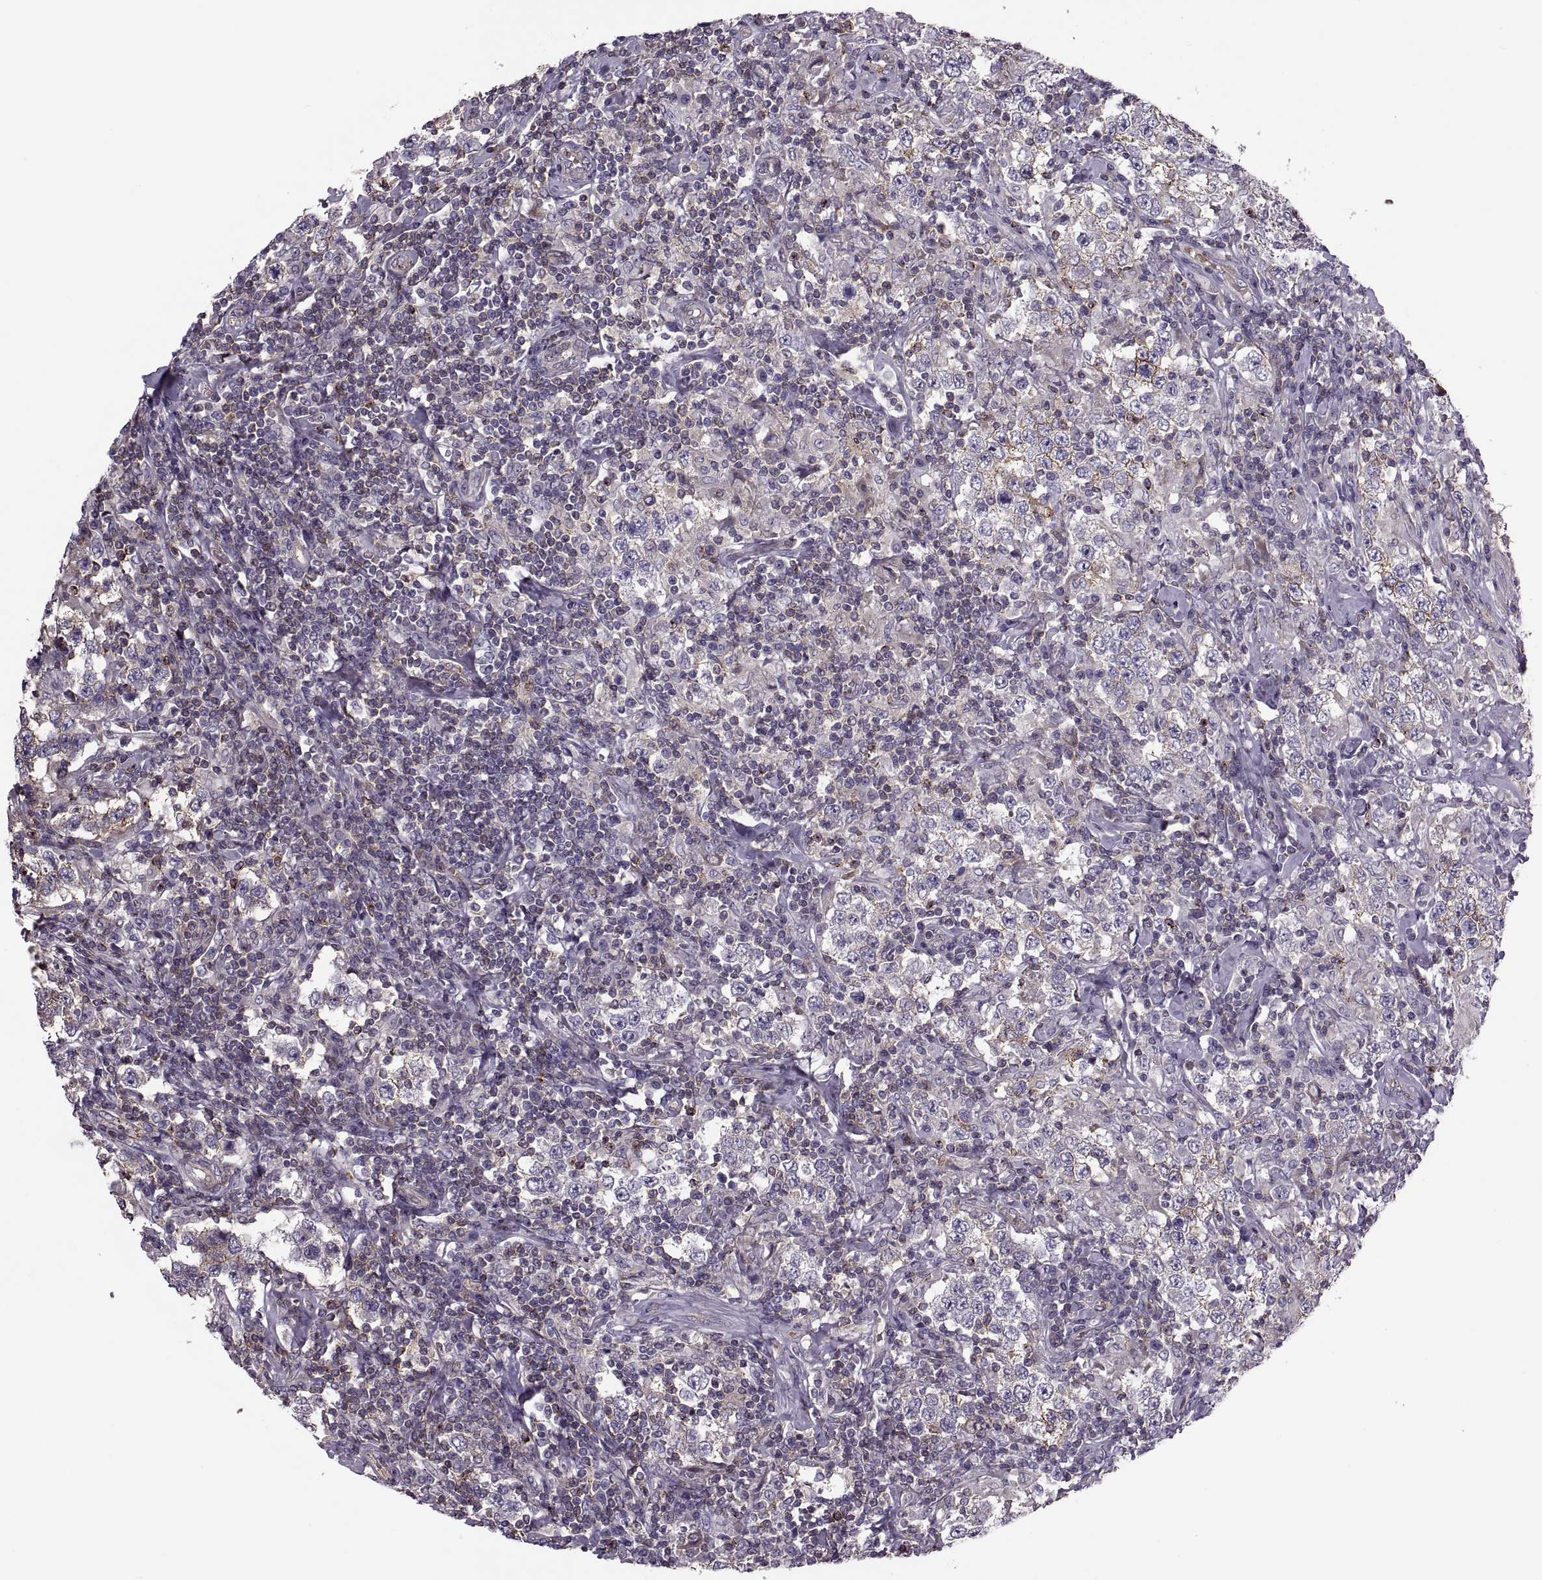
{"staining": {"intensity": "moderate", "quantity": "<25%", "location": "cytoplasmic/membranous"}, "tissue": "testis cancer", "cell_type": "Tumor cells", "image_type": "cancer", "snomed": [{"axis": "morphology", "description": "Seminoma, NOS"}, {"axis": "morphology", "description": "Carcinoma, Embryonal, NOS"}, {"axis": "topography", "description": "Testis"}], "caption": "This image displays IHC staining of testis embryonal carcinoma, with low moderate cytoplasmic/membranous positivity in approximately <25% of tumor cells.", "gene": "SLC2A3", "patient": {"sex": "male", "age": 41}}